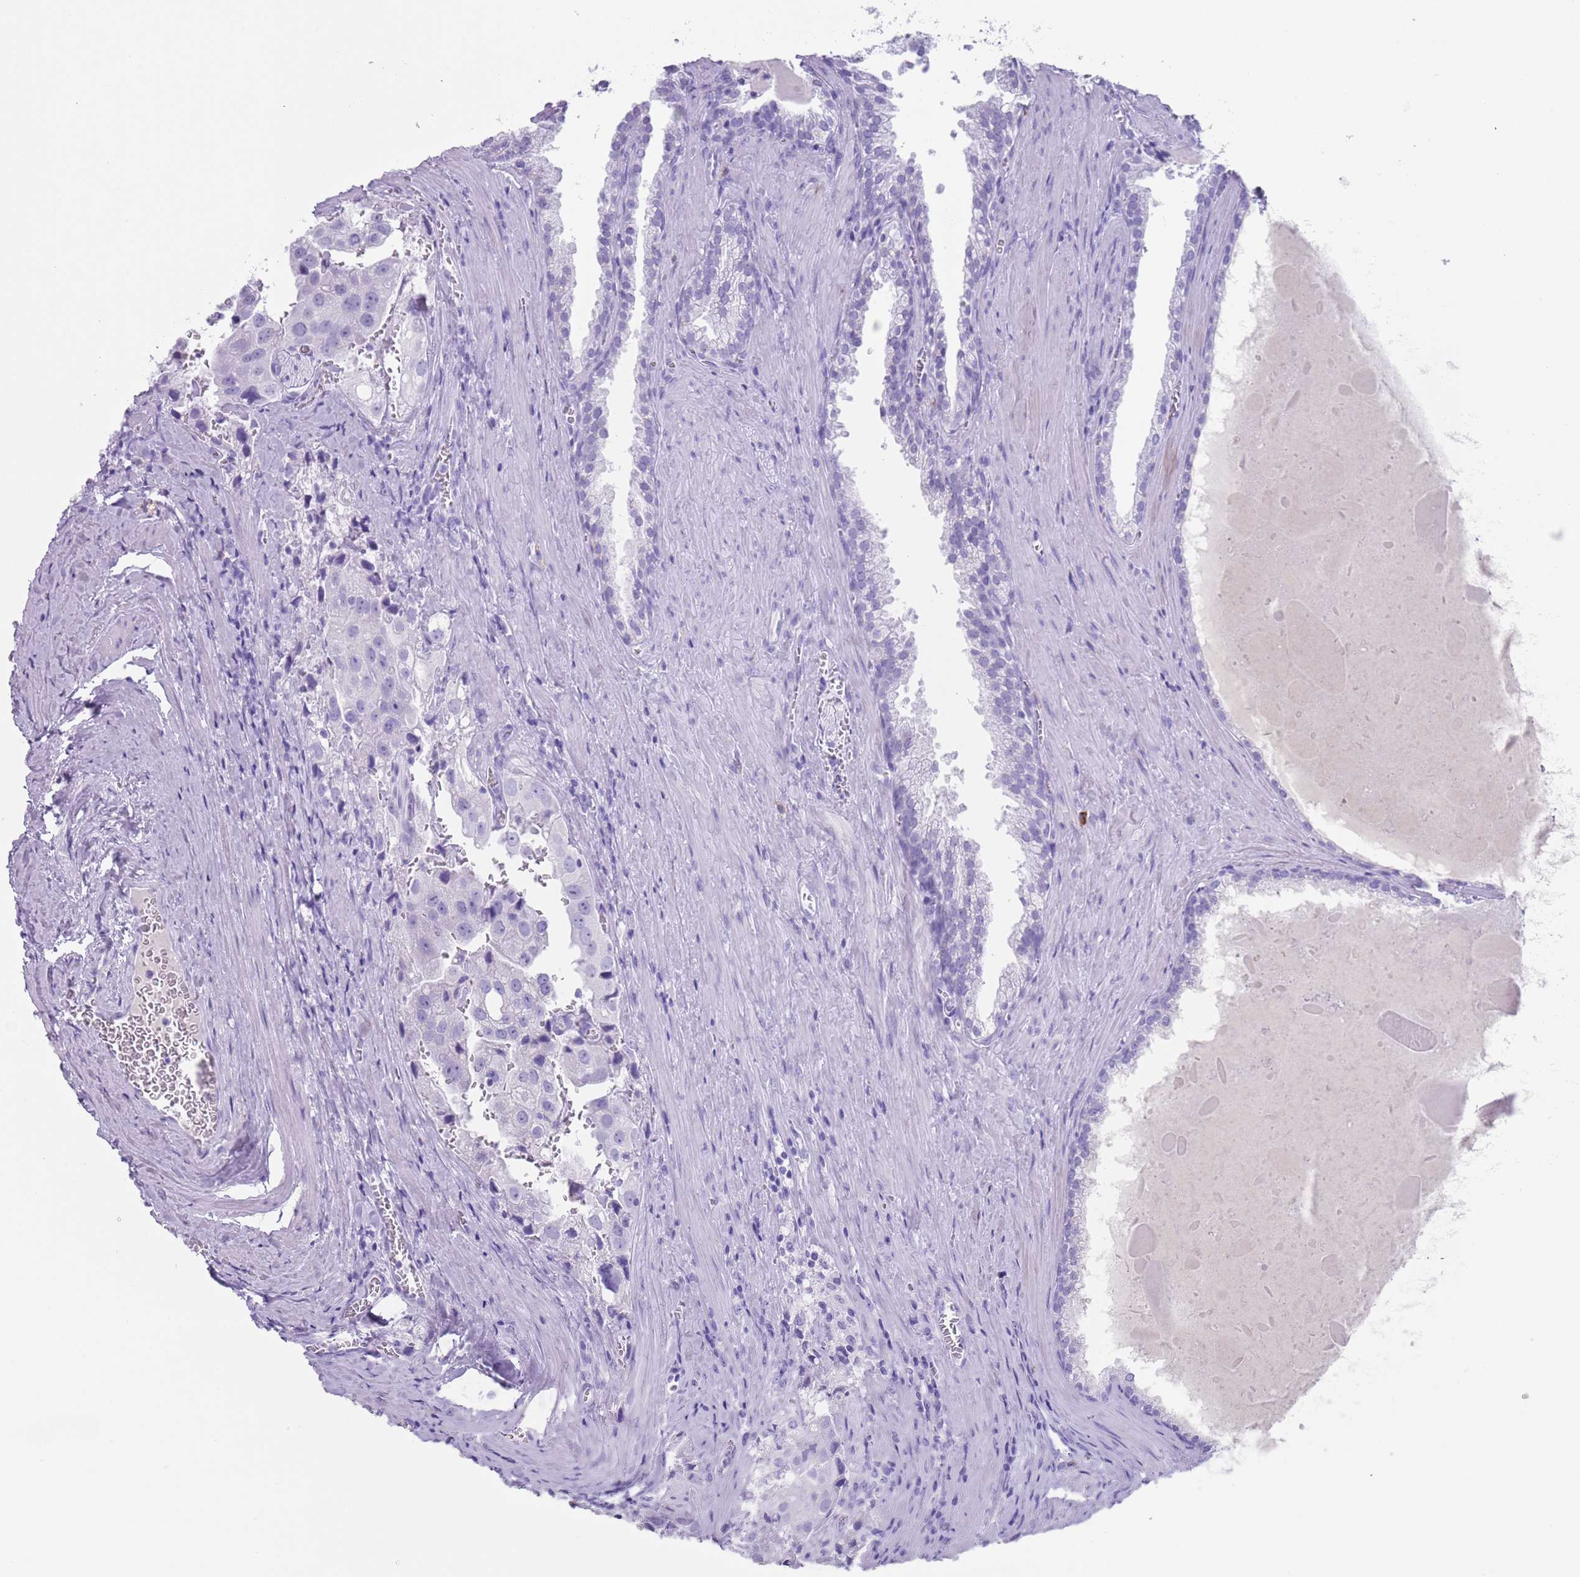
{"staining": {"intensity": "negative", "quantity": "none", "location": "none"}, "tissue": "prostate cancer", "cell_type": "Tumor cells", "image_type": "cancer", "snomed": [{"axis": "morphology", "description": "Adenocarcinoma, High grade"}, {"axis": "topography", "description": "Prostate"}], "caption": "Immunohistochemical staining of prostate cancer (high-grade adenocarcinoma) displays no significant positivity in tumor cells.", "gene": "MYADML2", "patient": {"sex": "male", "age": 68}}